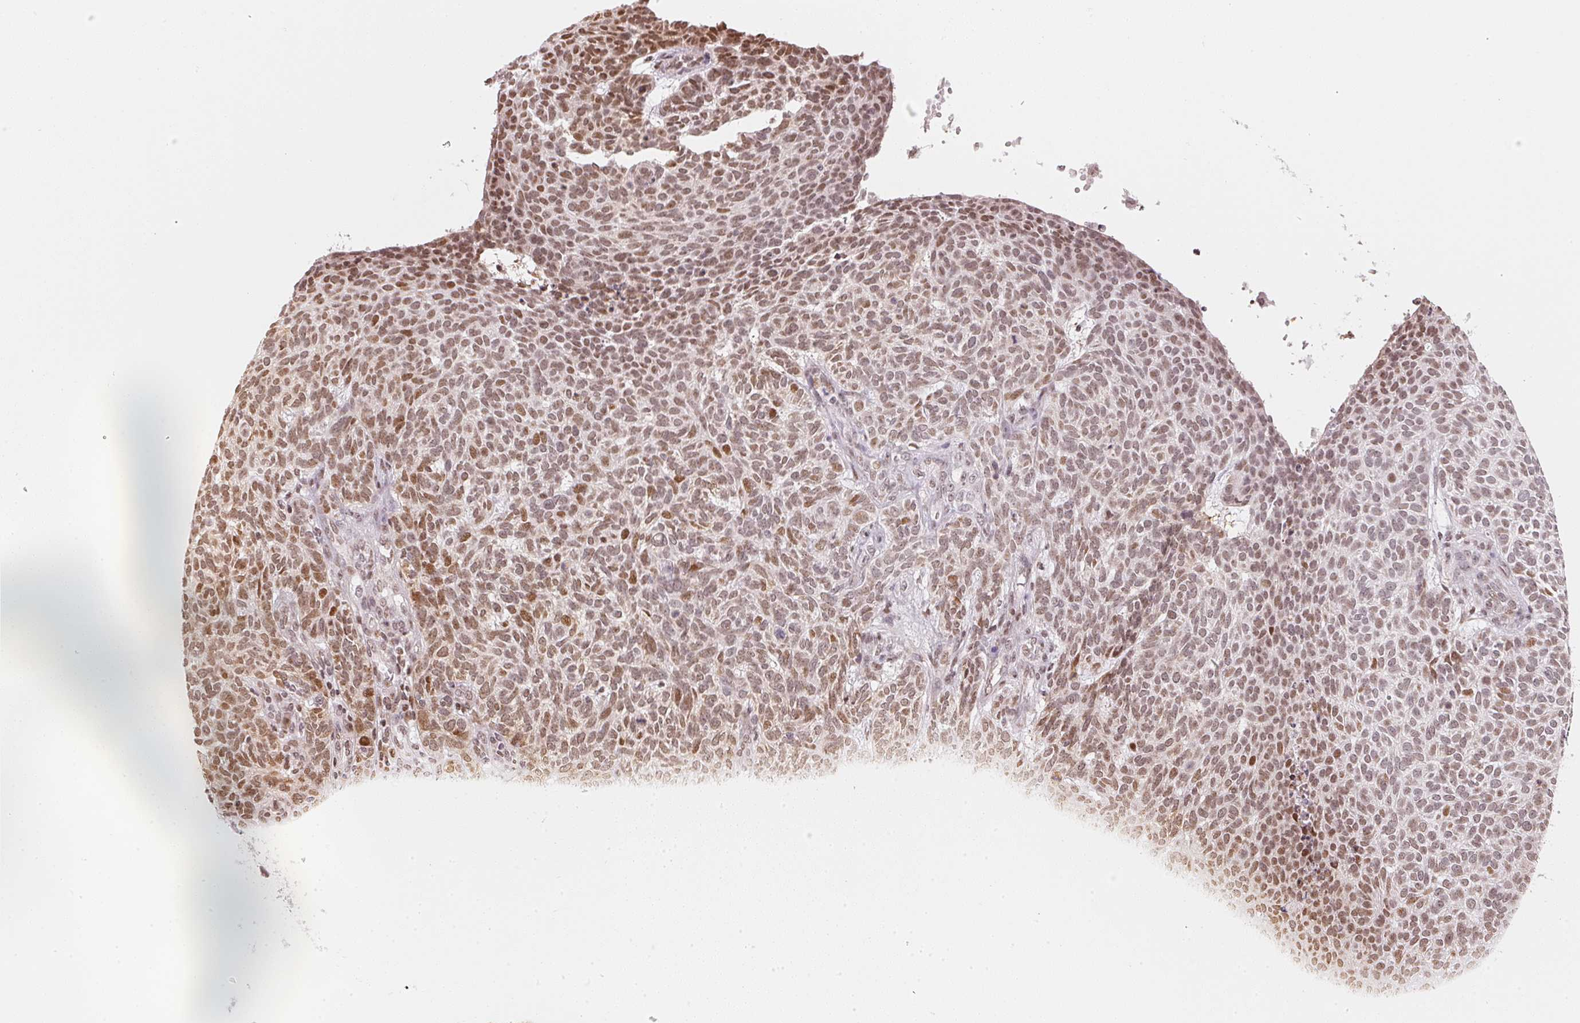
{"staining": {"intensity": "moderate", "quantity": ">75%", "location": "nuclear"}, "tissue": "skin cancer", "cell_type": "Tumor cells", "image_type": "cancer", "snomed": [{"axis": "morphology", "description": "Squamous cell carcinoma, NOS"}, {"axis": "topography", "description": "Skin"}], "caption": "Tumor cells display moderate nuclear expression in about >75% of cells in skin cancer (squamous cell carcinoma).", "gene": "KAT6A", "patient": {"sex": "female", "age": 90}}